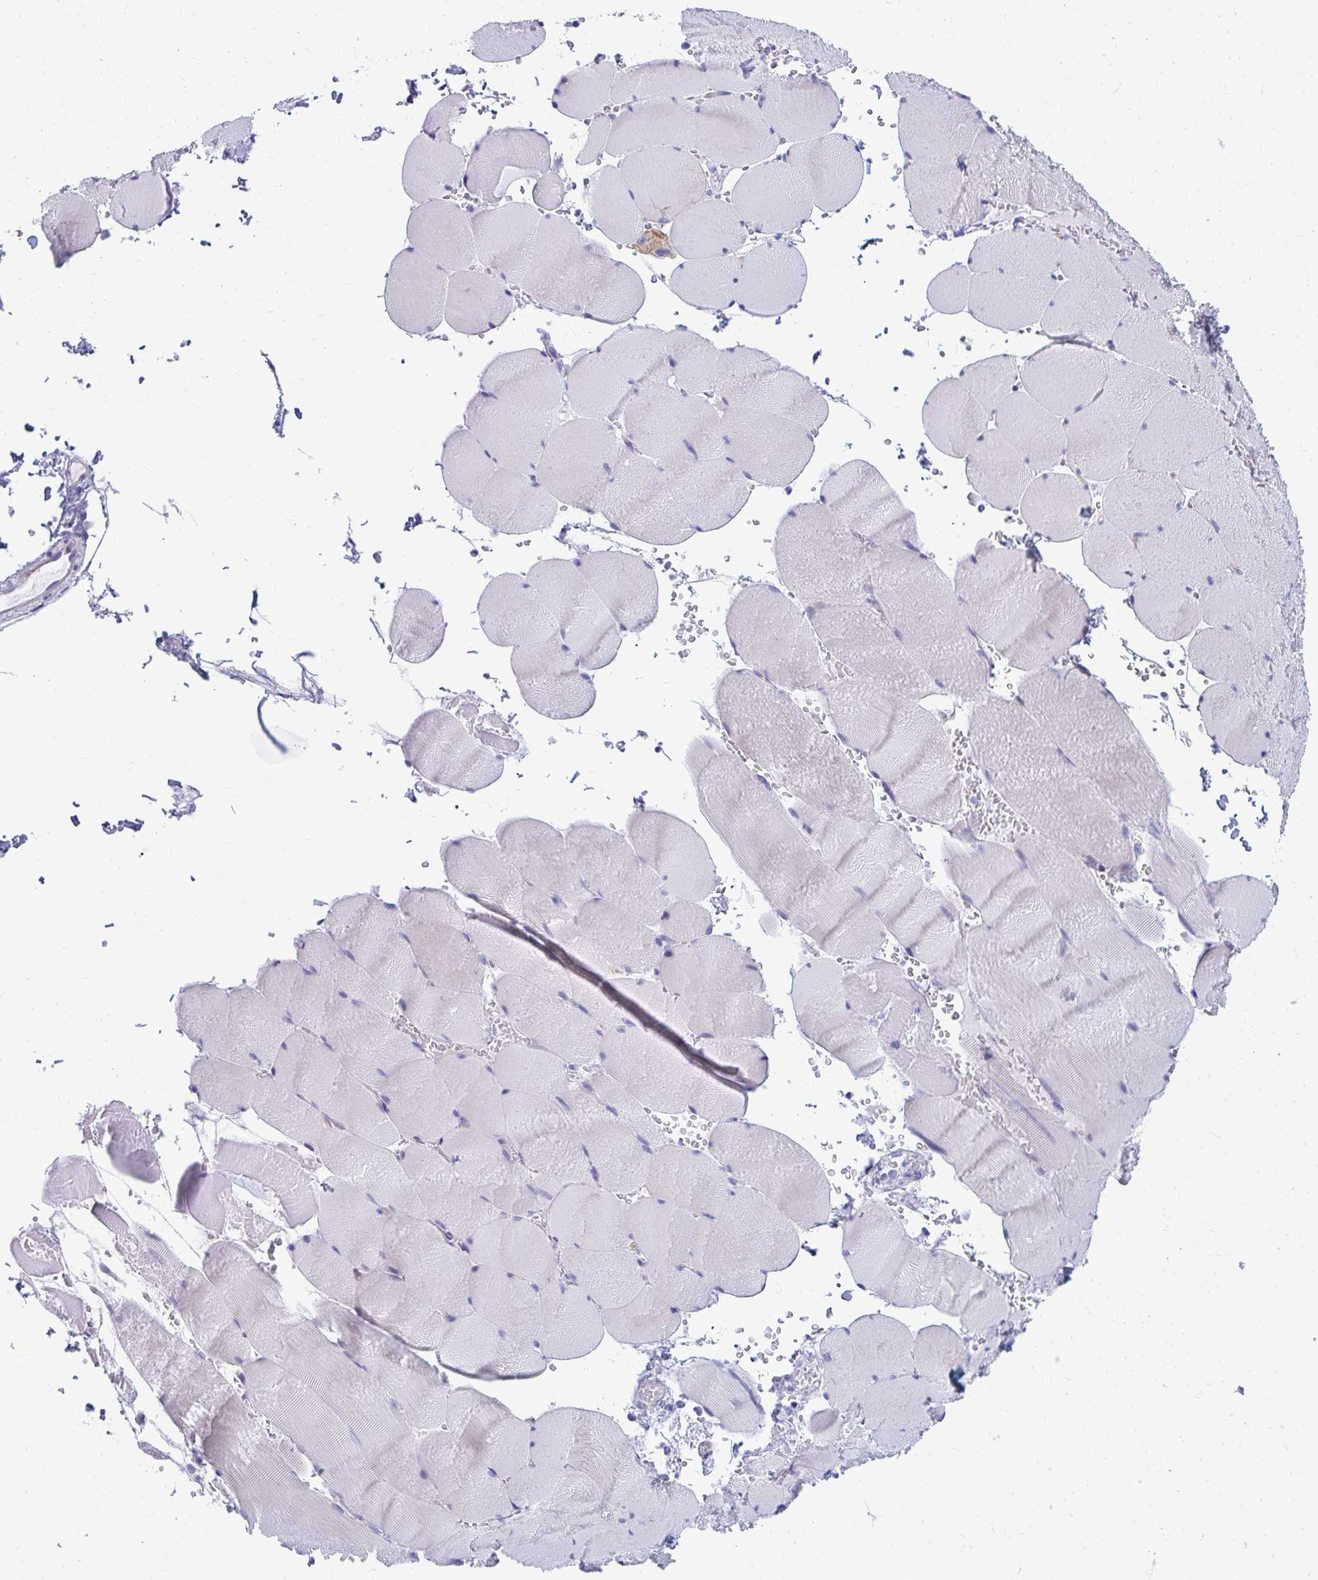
{"staining": {"intensity": "weak", "quantity": "<25%", "location": "cytoplasmic/membranous"}, "tissue": "skeletal muscle", "cell_type": "Myocytes", "image_type": "normal", "snomed": [{"axis": "morphology", "description": "Normal tissue, NOS"}, {"axis": "topography", "description": "Skeletal muscle"}, {"axis": "topography", "description": "Head-Neck"}], "caption": "DAB (3,3'-diaminobenzidine) immunohistochemical staining of unremarkable human skeletal muscle displays no significant expression in myocytes. The staining was performed using DAB (3,3'-diaminobenzidine) to visualize the protein expression in brown, while the nuclei were stained in blue with hematoxylin (Magnification: 20x).", "gene": "TSBP1", "patient": {"sex": "male", "age": 66}}